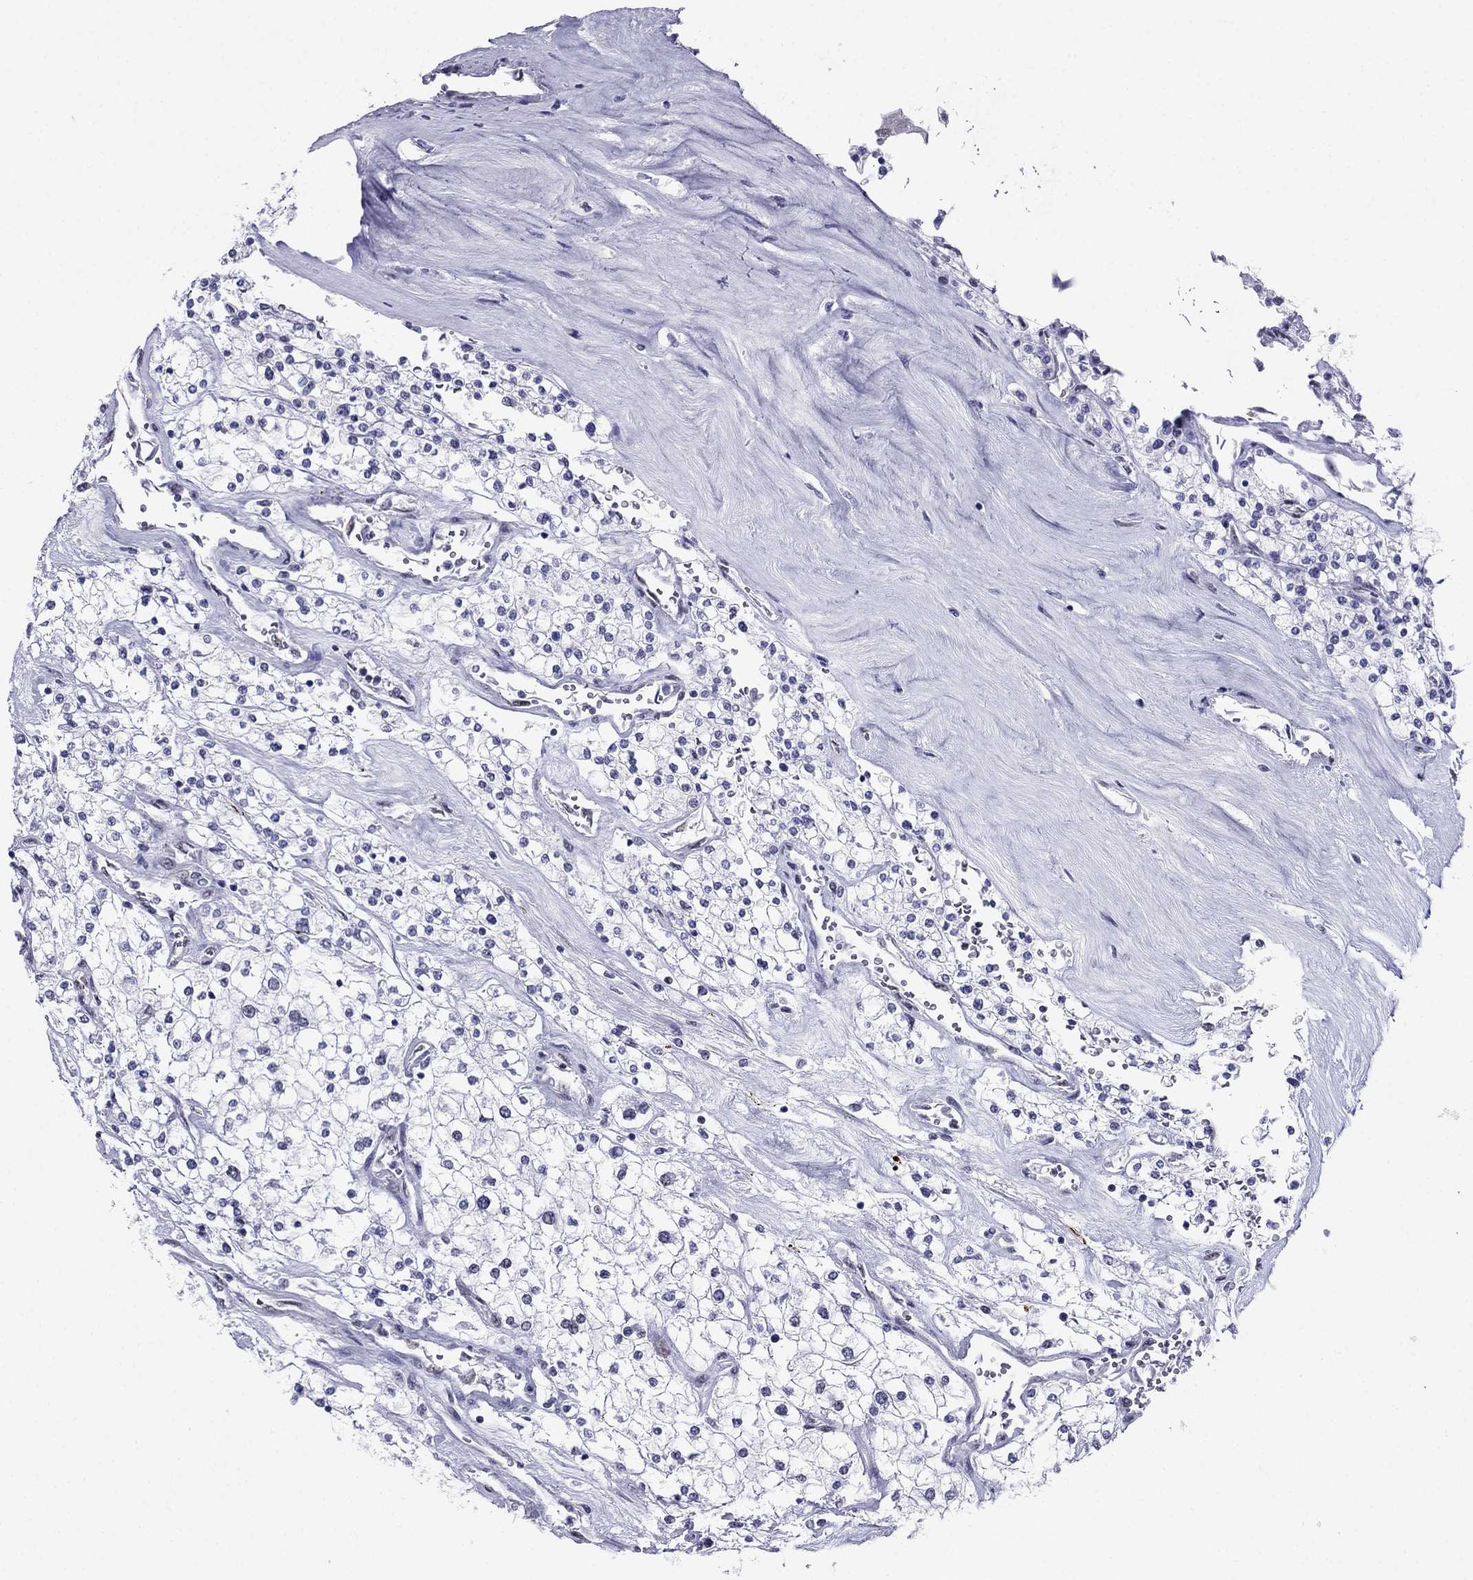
{"staining": {"intensity": "negative", "quantity": "none", "location": "none"}, "tissue": "renal cancer", "cell_type": "Tumor cells", "image_type": "cancer", "snomed": [{"axis": "morphology", "description": "Adenocarcinoma, NOS"}, {"axis": "topography", "description": "Kidney"}], "caption": "IHC micrograph of neoplastic tissue: renal adenocarcinoma stained with DAB shows no significant protein expression in tumor cells.", "gene": "PPM1G", "patient": {"sex": "male", "age": 80}}